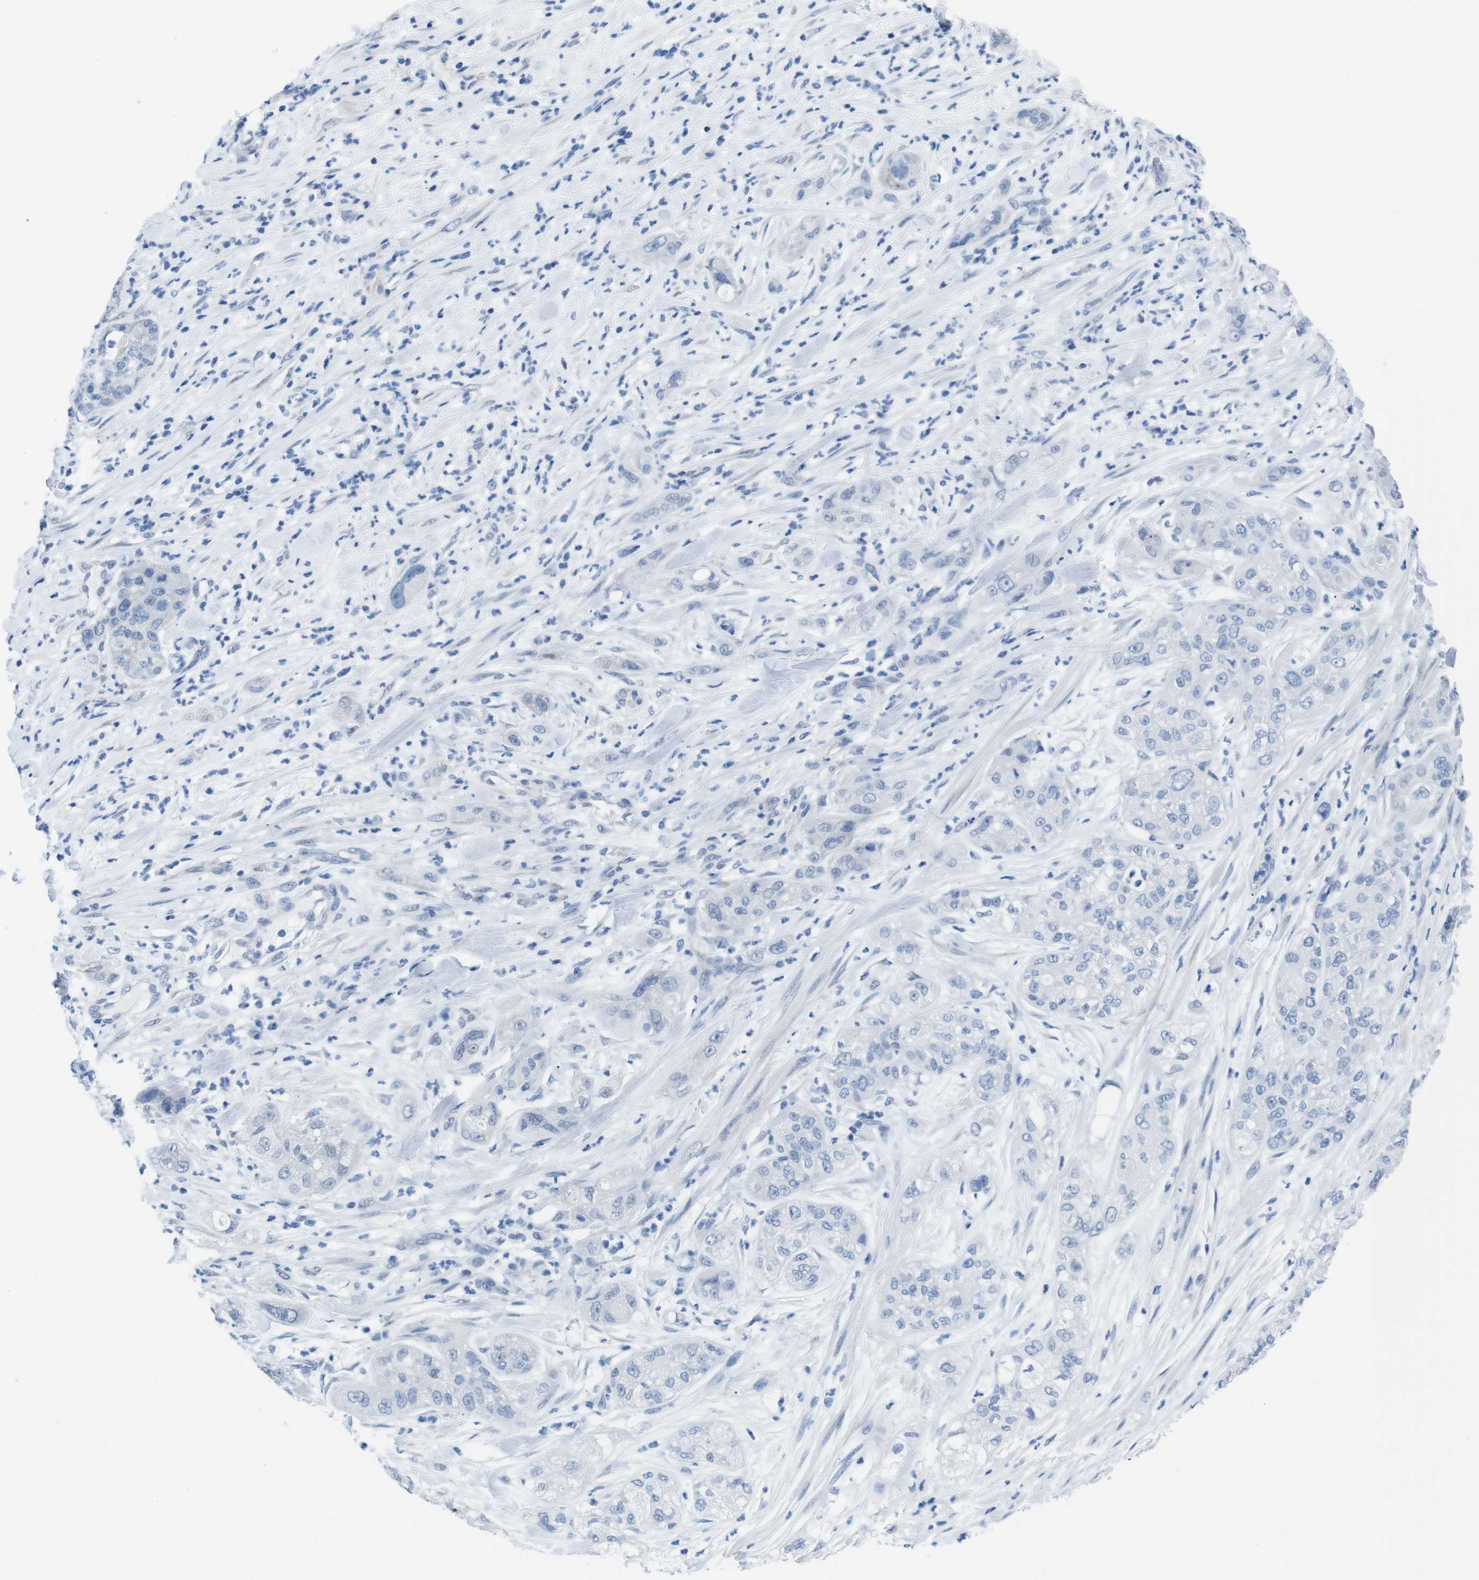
{"staining": {"intensity": "negative", "quantity": "none", "location": "none"}, "tissue": "pancreatic cancer", "cell_type": "Tumor cells", "image_type": "cancer", "snomed": [{"axis": "morphology", "description": "Adenocarcinoma, NOS"}, {"axis": "topography", "description": "Pancreas"}], "caption": "Tumor cells show no significant protein staining in pancreatic adenocarcinoma. Nuclei are stained in blue.", "gene": "MUC2", "patient": {"sex": "female", "age": 78}}